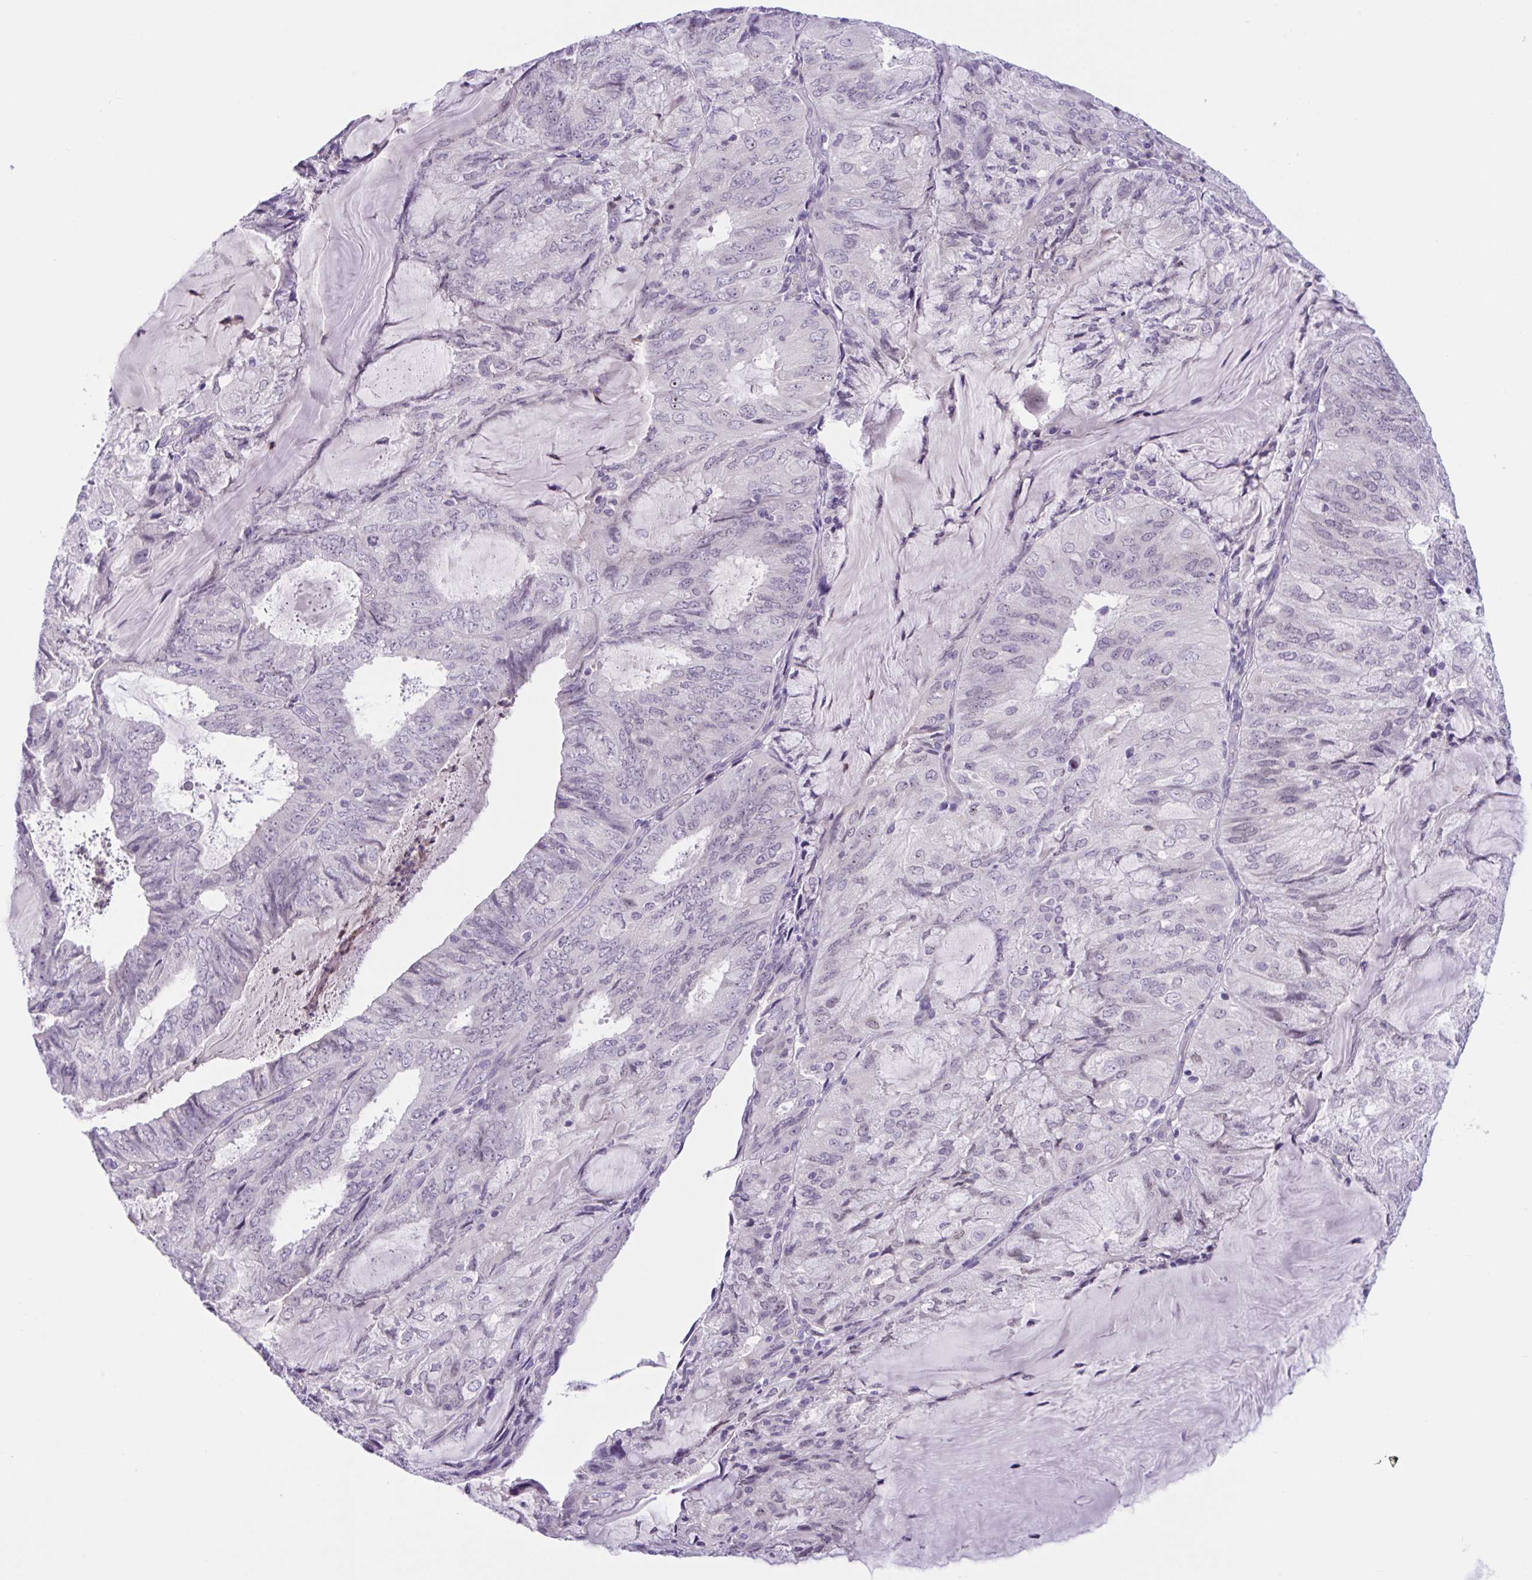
{"staining": {"intensity": "negative", "quantity": "none", "location": "none"}, "tissue": "endometrial cancer", "cell_type": "Tumor cells", "image_type": "cancer", "snomed": [{"axis": "morphology", "description": "Adenocarcinoma, NOS"}, {"axis": "topography", "description": "Endometrium"}], "caption": "DAB (3,3'-diaminobenzidine) immunohistochemical staining of human endometrial cancer shows no significant staining in tumor cells.", "gene": "WNT9B", "patient": {"sex": "female", "age": 81}}